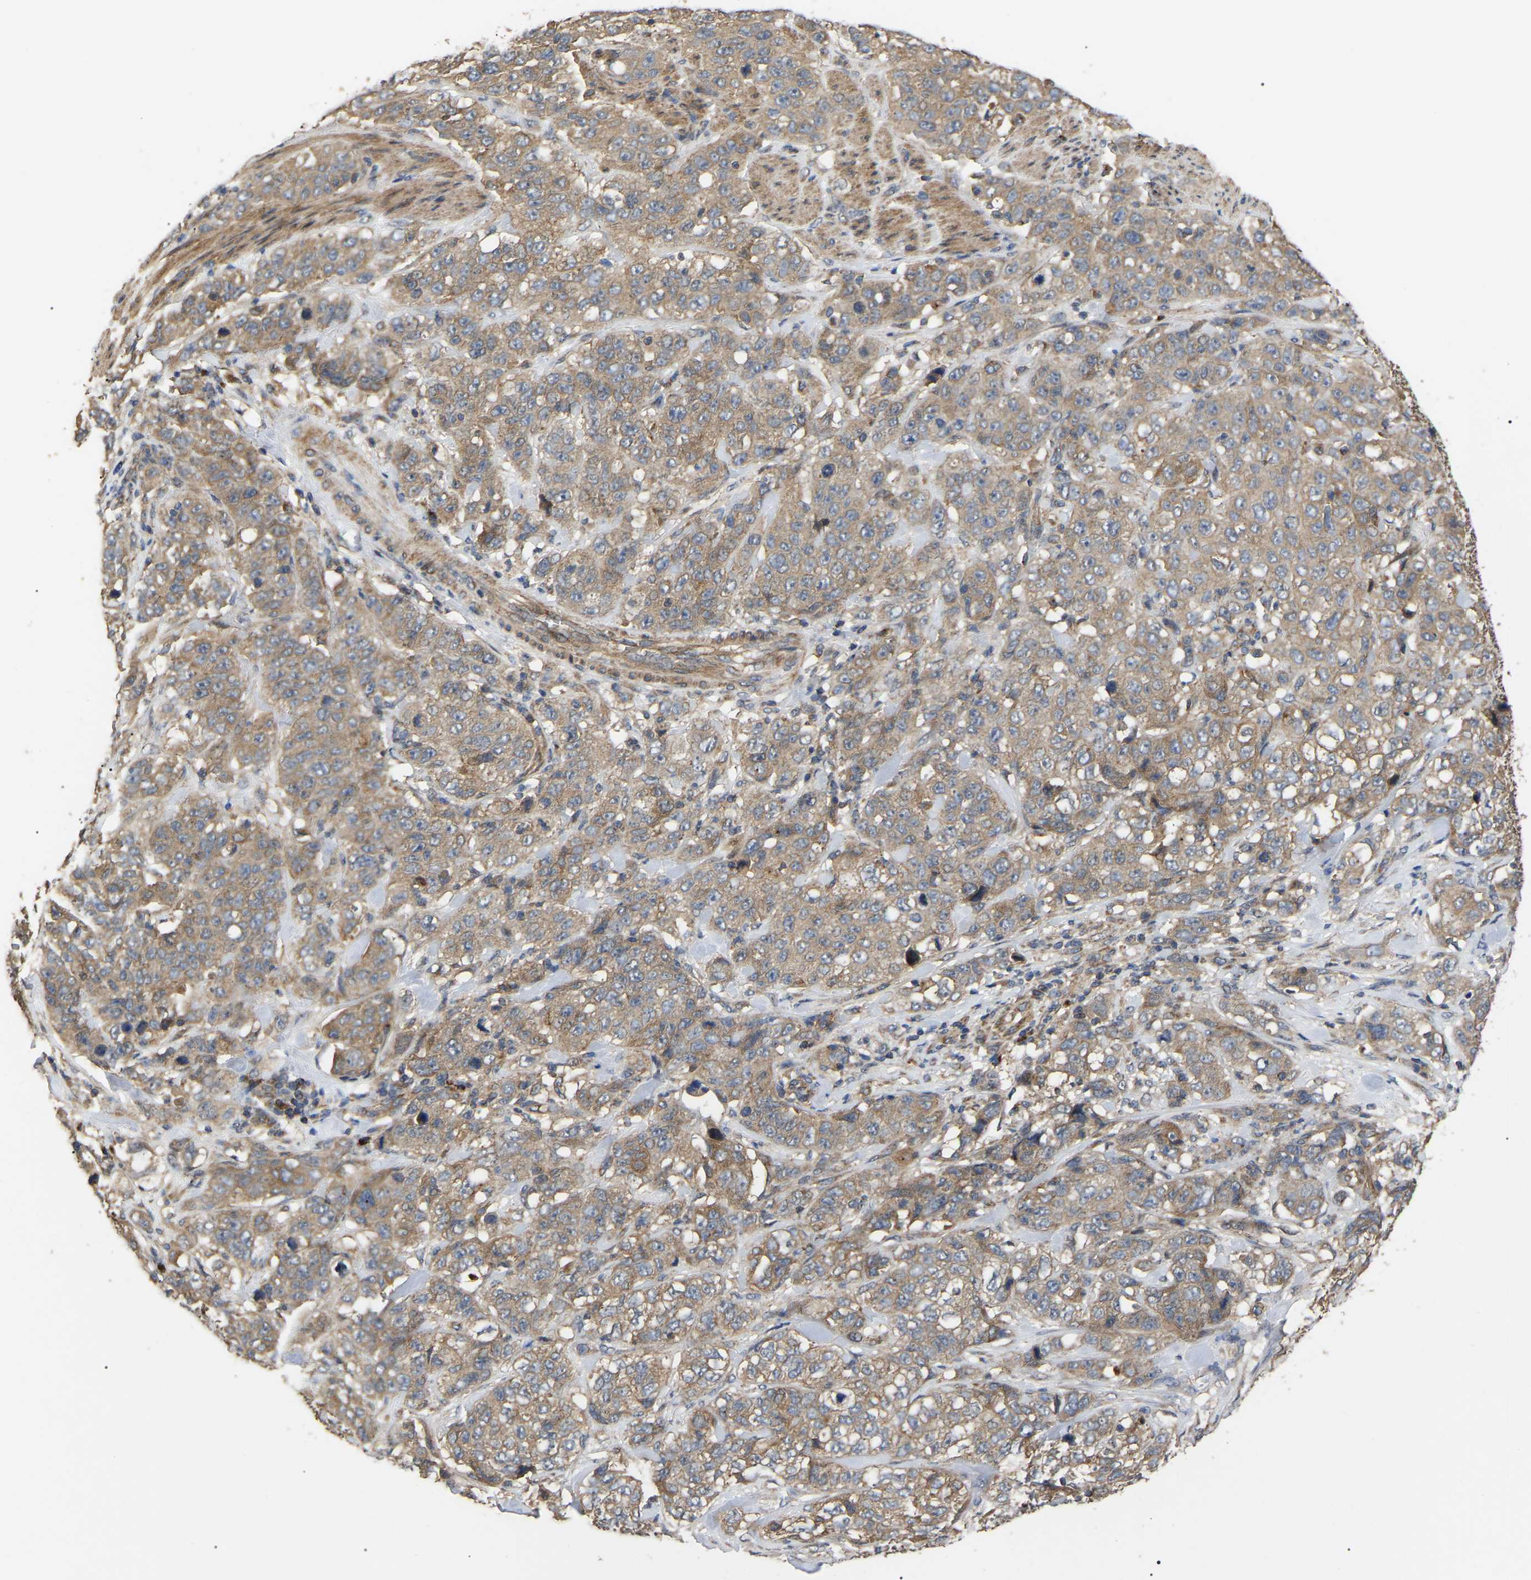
{"staining": {"intensity": "weak", "quantity": ">75%", "location": "cytoplasmic/membranous"}, "tissue": "stomach cancer", "cell_type": "Tumor cells", "image_type": "cancer", "snomed": [{"axis": "morphology", "description": "Adenocarcinoma, NOS"}, {"axis": "topography", "description": "Stomach"}], "caption": "Weak cytoplasmic/membranous expression is identified in about >75% of tumor cells in stomach adenocarcinoma. (Brightfield microscopy of DAB IHC at high magnification).", "gene": "GCC1", "patient": {"sex": "male", "age": 48}}